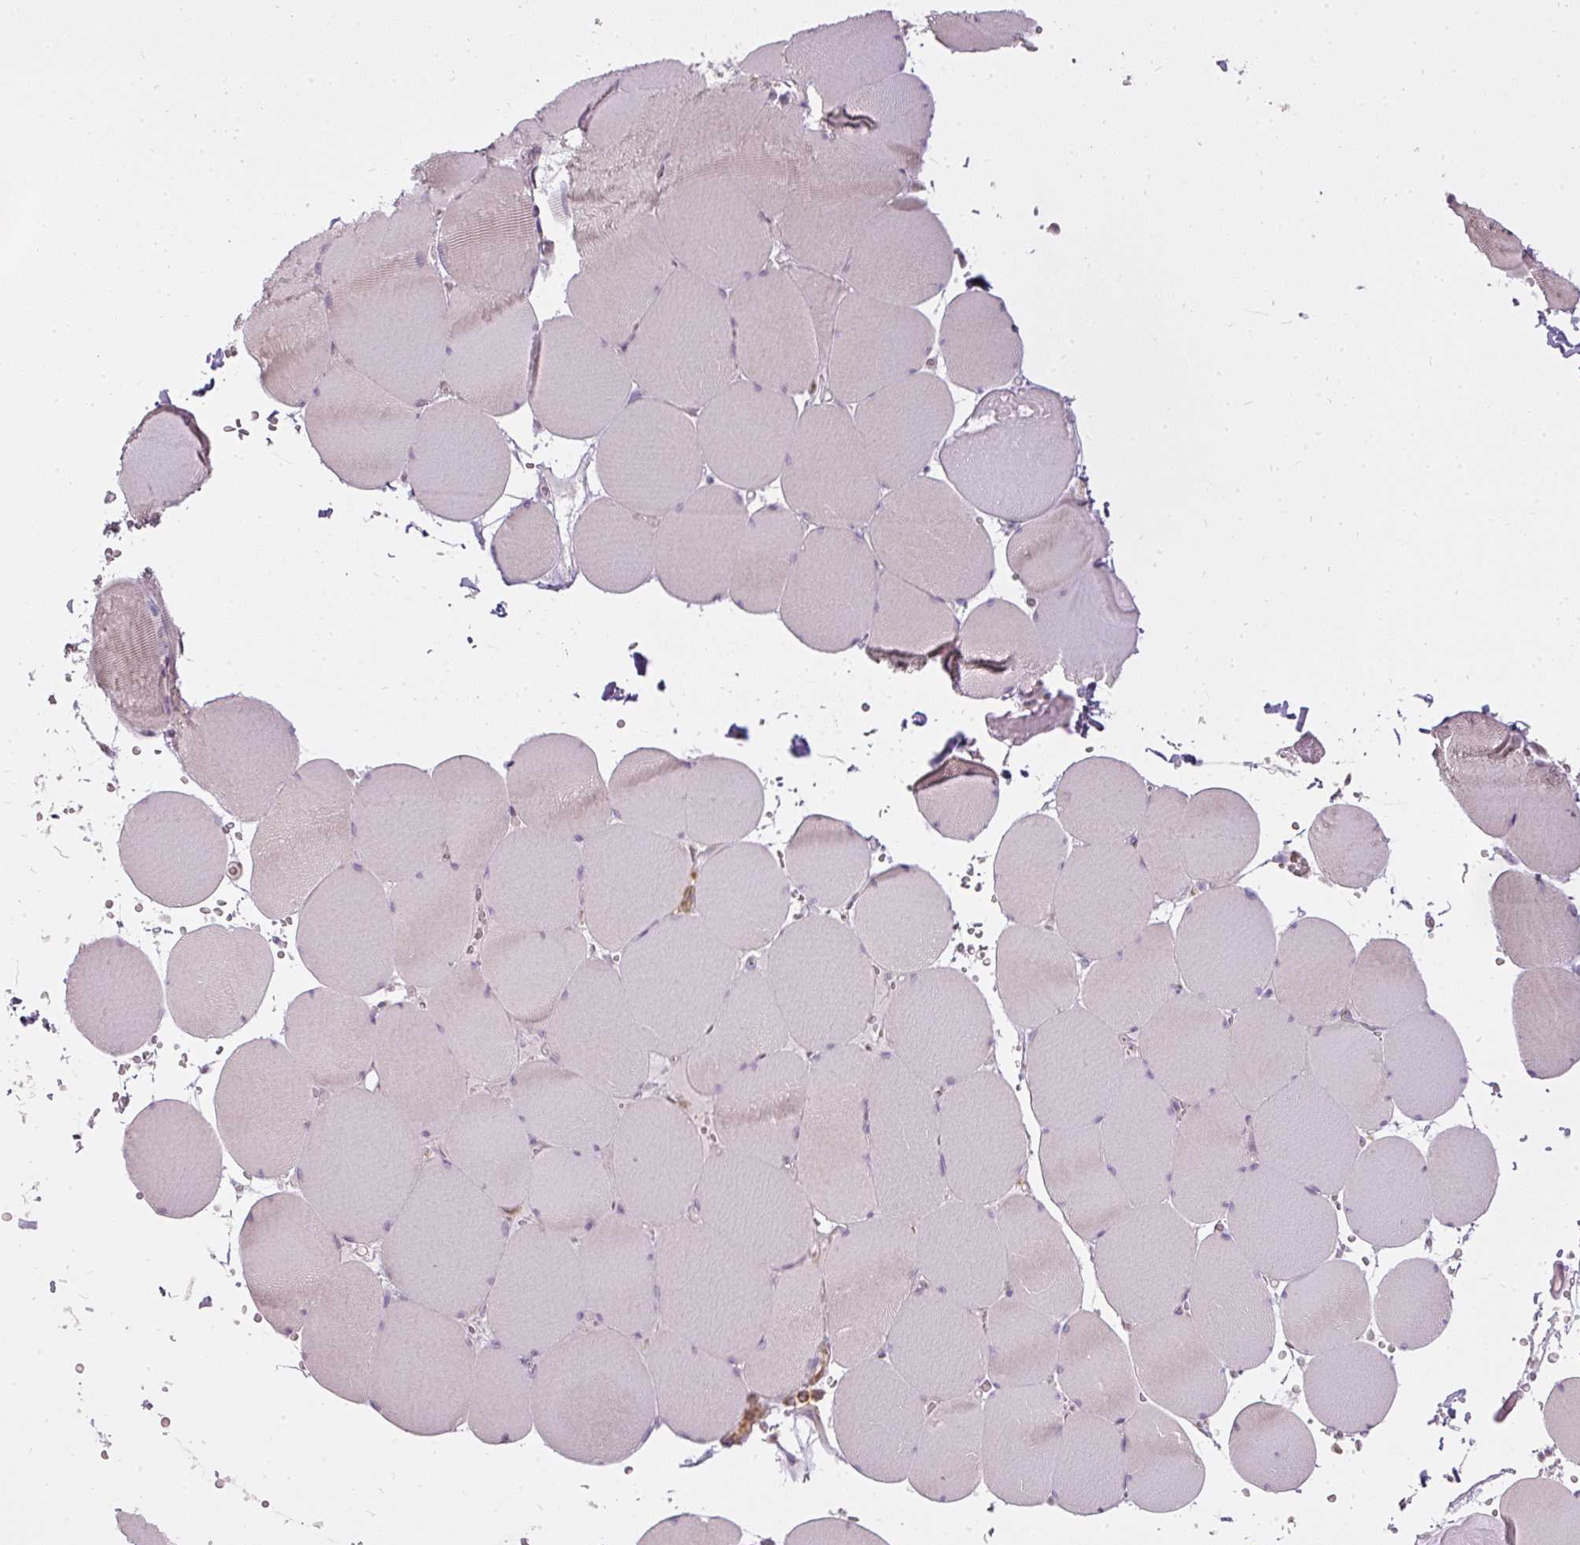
{"staining": {"intensity": "weak", "quantity": "25%-75%", "location": "cytoplasmic/membranous"}, "tissue": "skeletal muscle", "cell_type": "Myocytes", "image_type": "normal", "snomed": [{"axis": "morphology", "description": "Normal tissue, NOS"}, {"axis": "topography", "description": "Skeletal muscle"}, {"axis": "topography", "description": "Head-Neck"}], "caption": "Myocytes reveal weak cytoplasmic/membranous expression in about 25%-75% of cells in unremarkable skeletal muscle.", "gene": "STK4", "patient": {"sex": "male", "age": 66}}